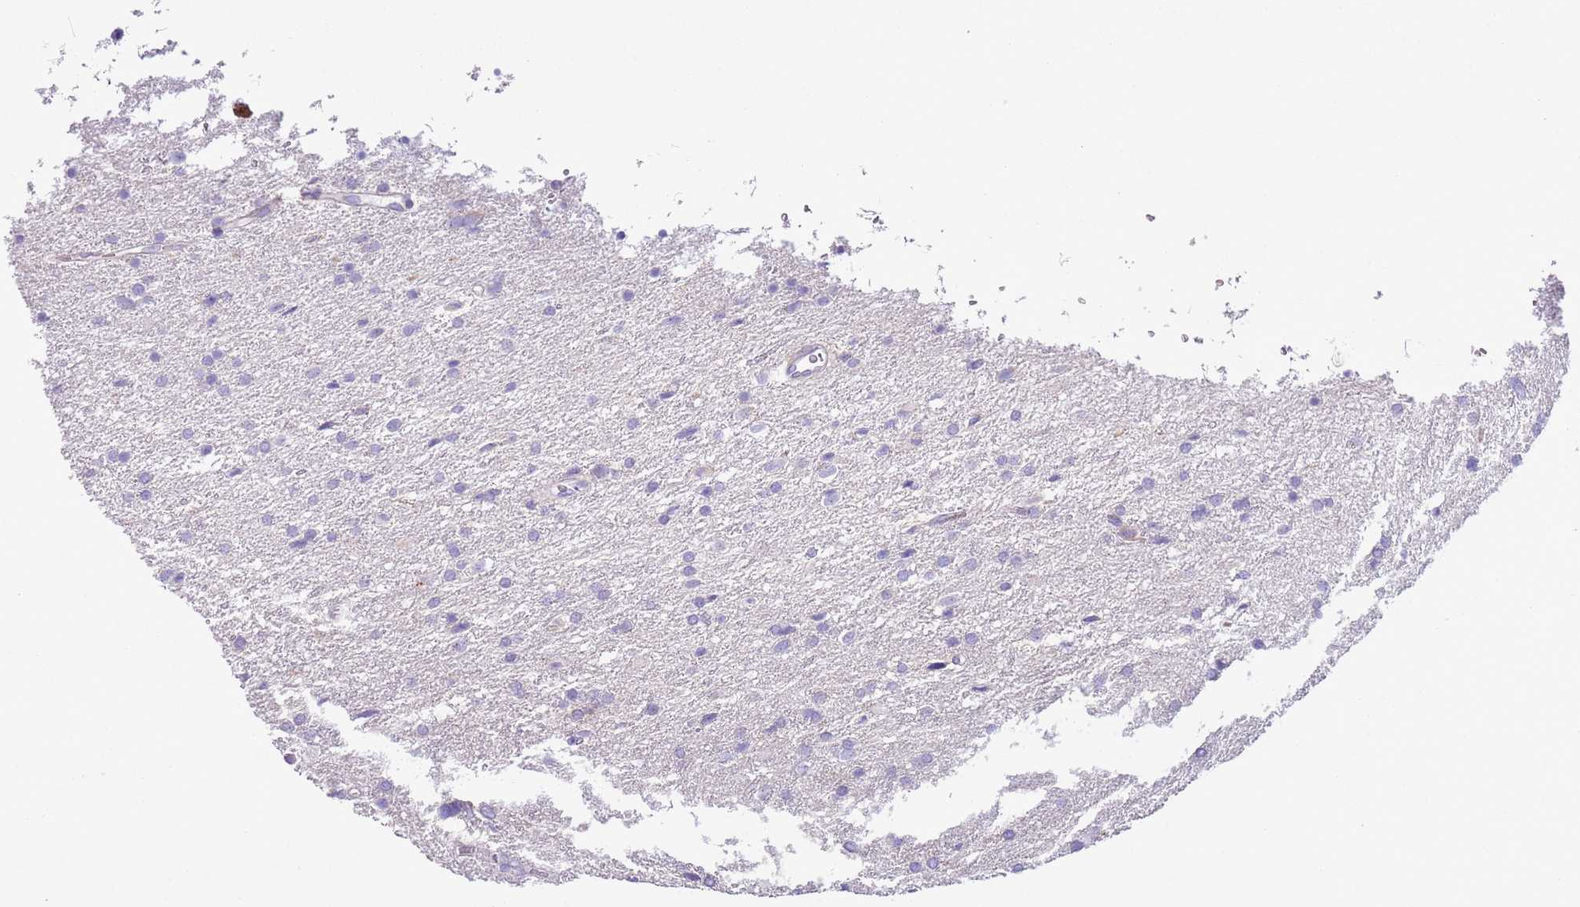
{"staining": {"intensity": "negative", "quantity": "none", "location": "none"}, "tissue": "glioma", "cell_type": "Tumor cells", "image_type": "cancer", "snomed": [{"axis": "morphology", "description": "Glioma, malignant, Low grade"}, {"axis": "topography", "description": "Brain"}], "caption": "IHC of malignant glioma (low-grade) exhibits no expression in tumor cells.", "gene": "ZNF697", "patient": {"sex": "female", "age": 32}}